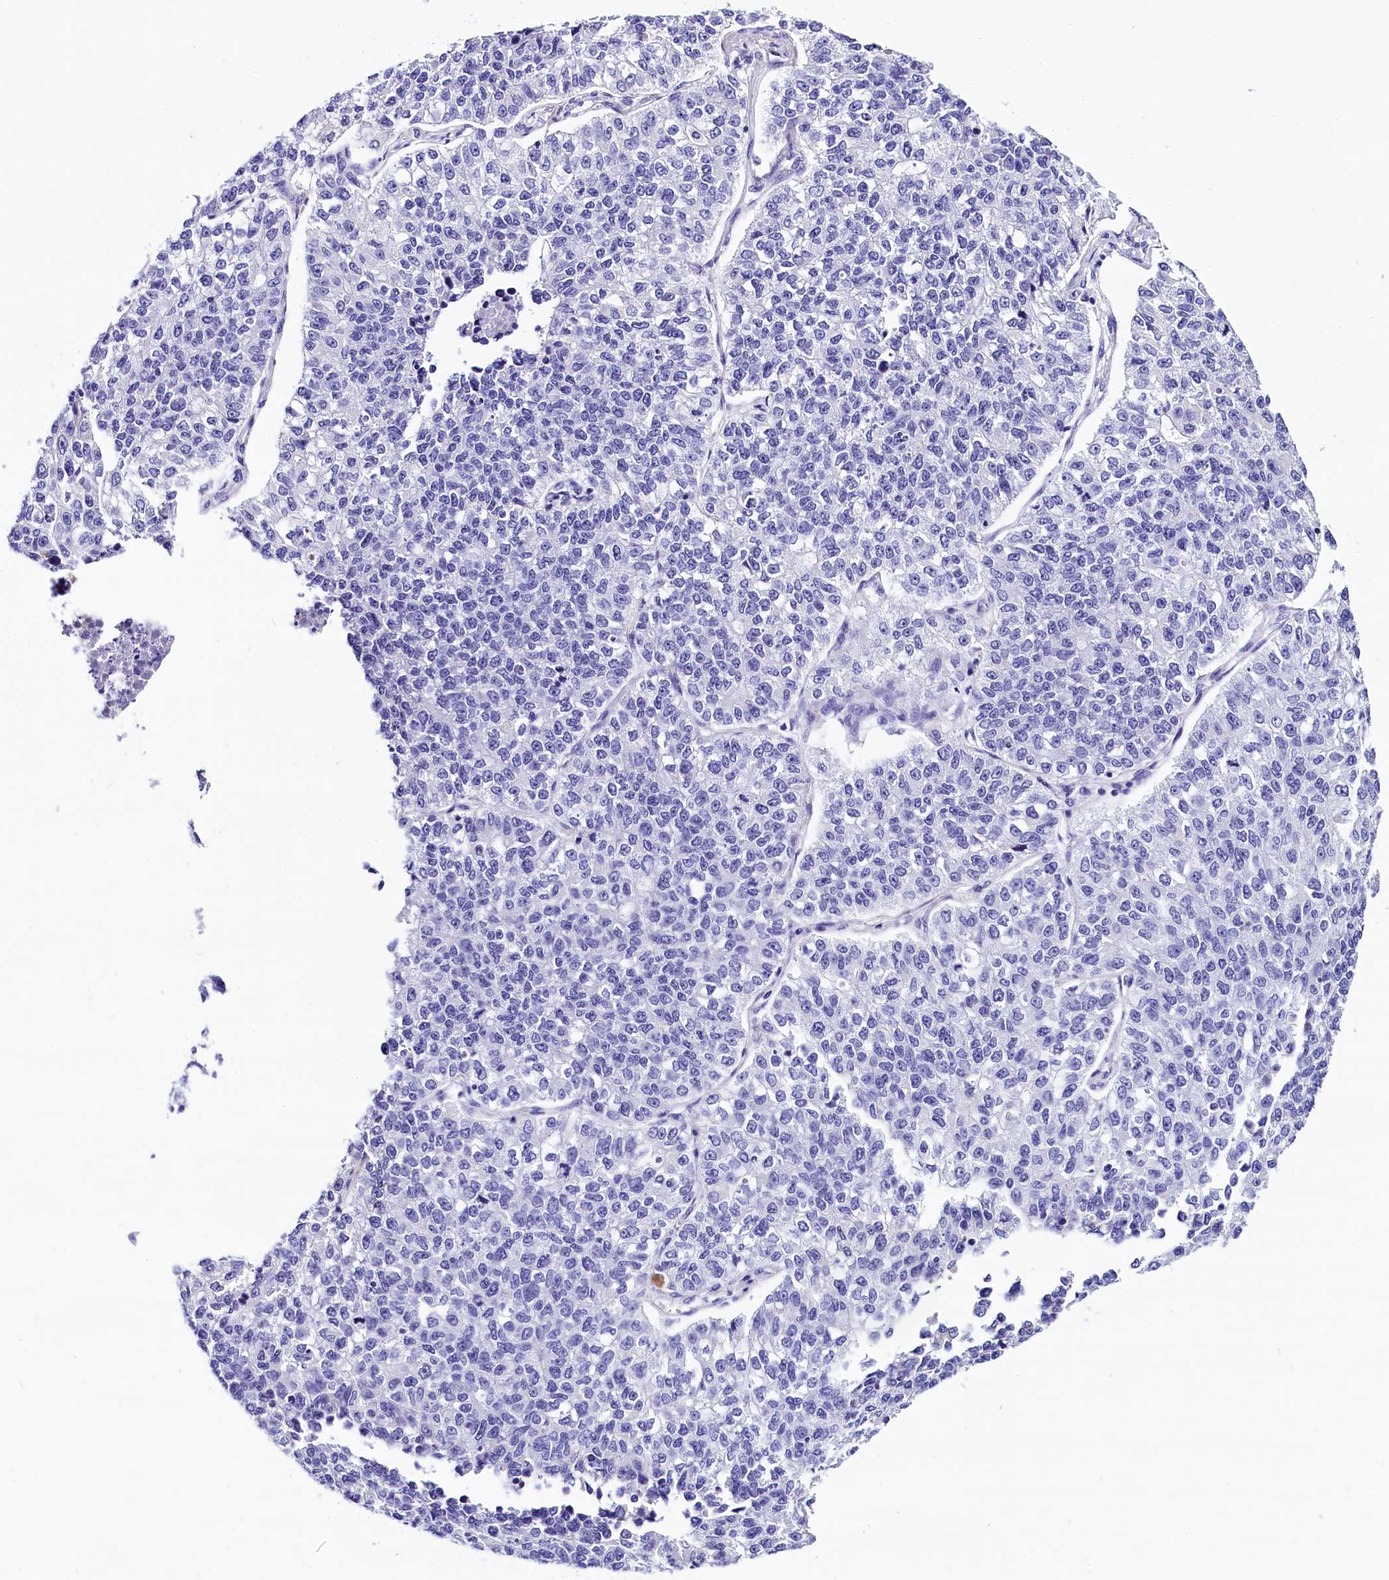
{"staining": {"intensity": "negative", "quantity": "none", "location": "none"}, "tissue": "lung cancer", "cell_type": "Tumor cells", "image_type": "cancer", "snomed": [{"axis": "morphology", "description": "Adenocarcinoma, NOS"}, {"axis": "topography", "description": "Lung"}], "caption": "Tumor cells show no significant protein positivity in lung cancer (adenocarcinoma).", "gene": "ACAA2", "patient": {"sex": "male", "age": 49}}